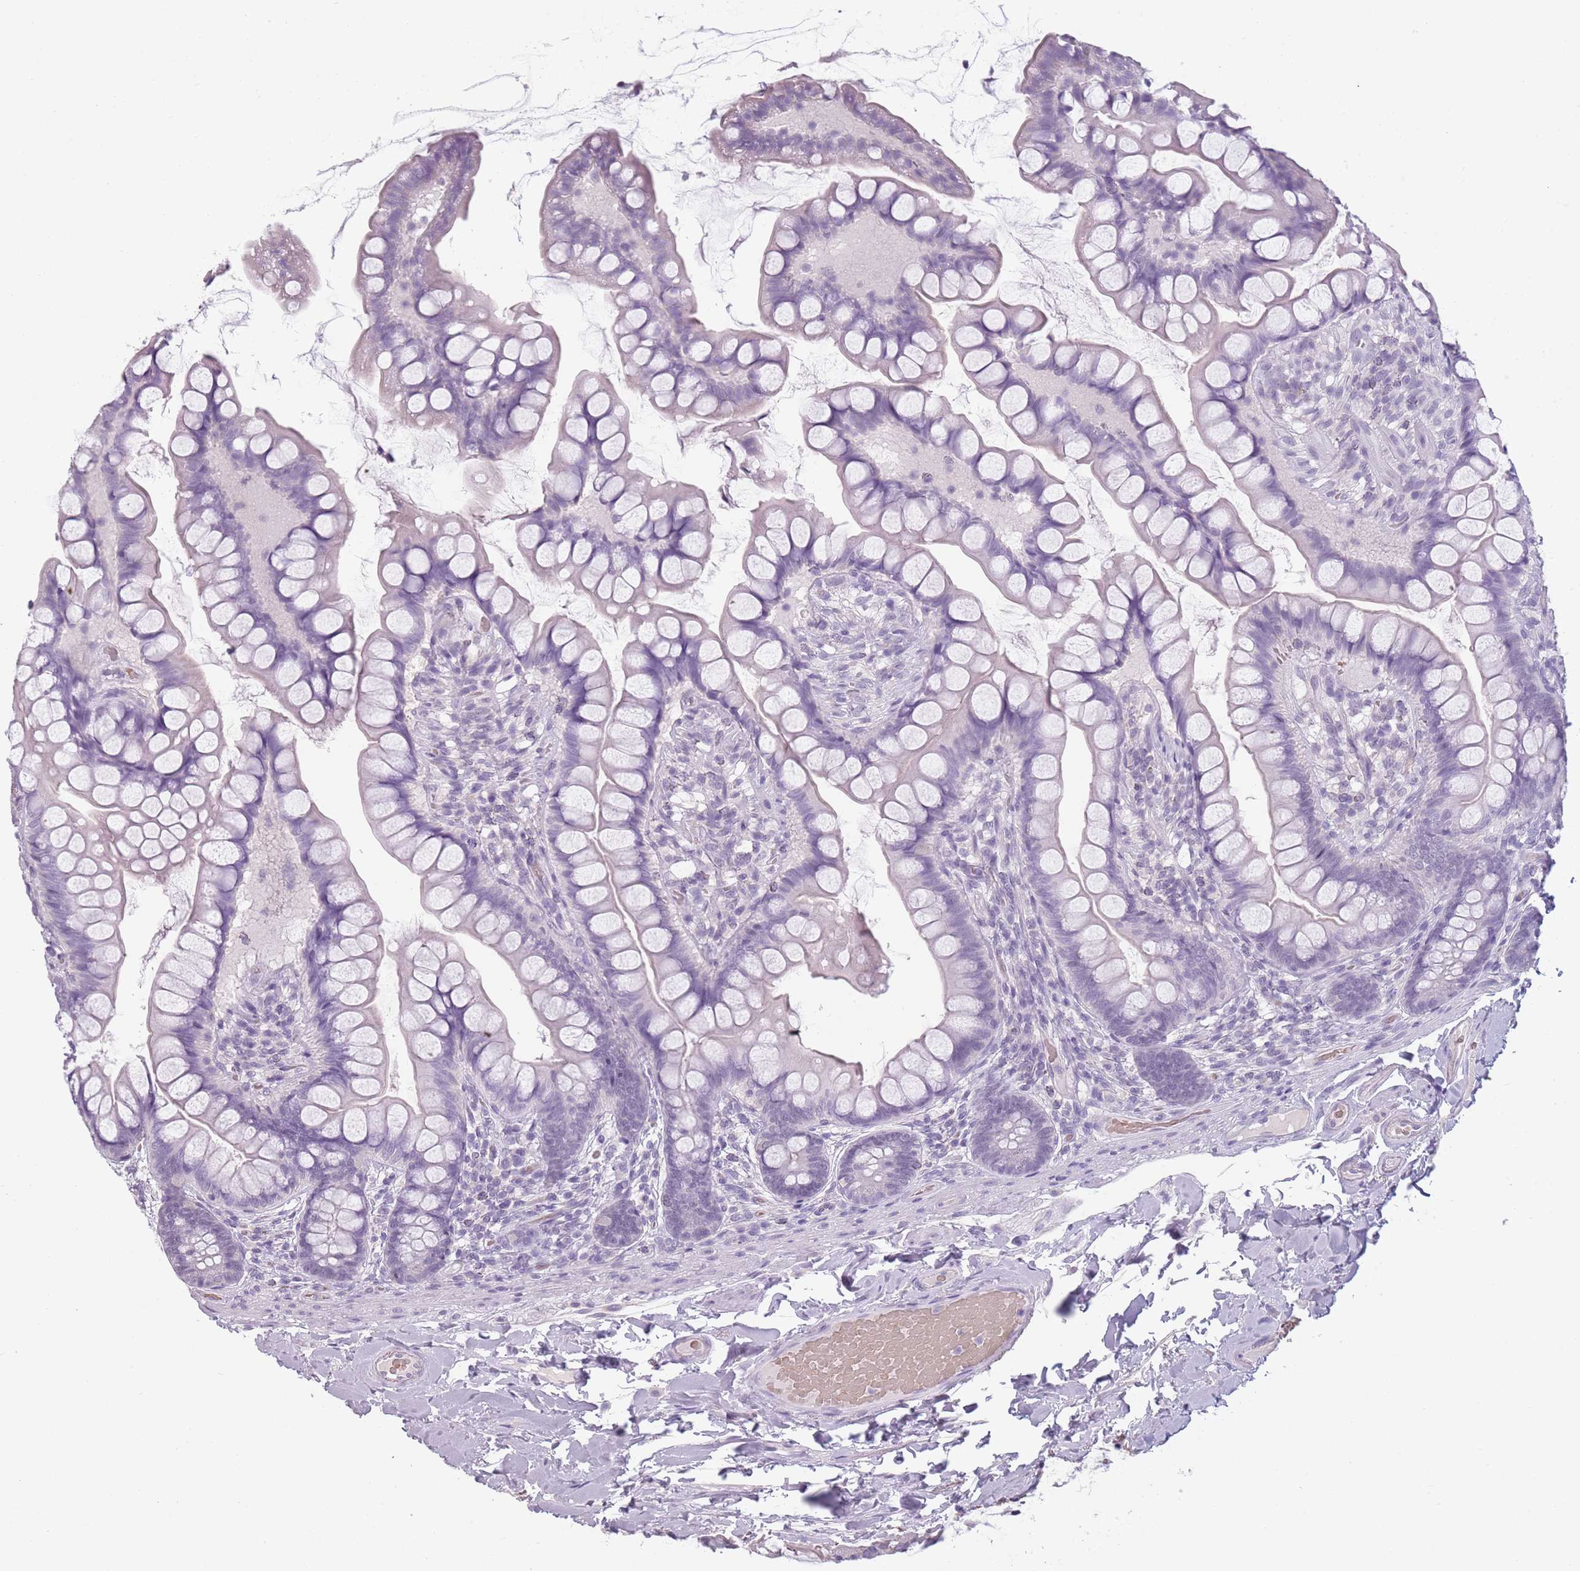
{"staining": {"intensity": "weak", "quantity": "<25%", "location": "cytoplasmic/membranous"}, "tissue": "small intestine", "cell_type": "Glandular cells", "image_type": "normal", "snomed": [{"axis": "morphology", "description": "Normal tissue, NOS"}, {"axis": "topography", "description": "Small intestine"}], "caption": "Small intestine stained for a protein using immunohistochemistry demonstrates no expression glandular cells.", "gene": "PIEZO1", "patient": {"sex": "male", "age": 70}}